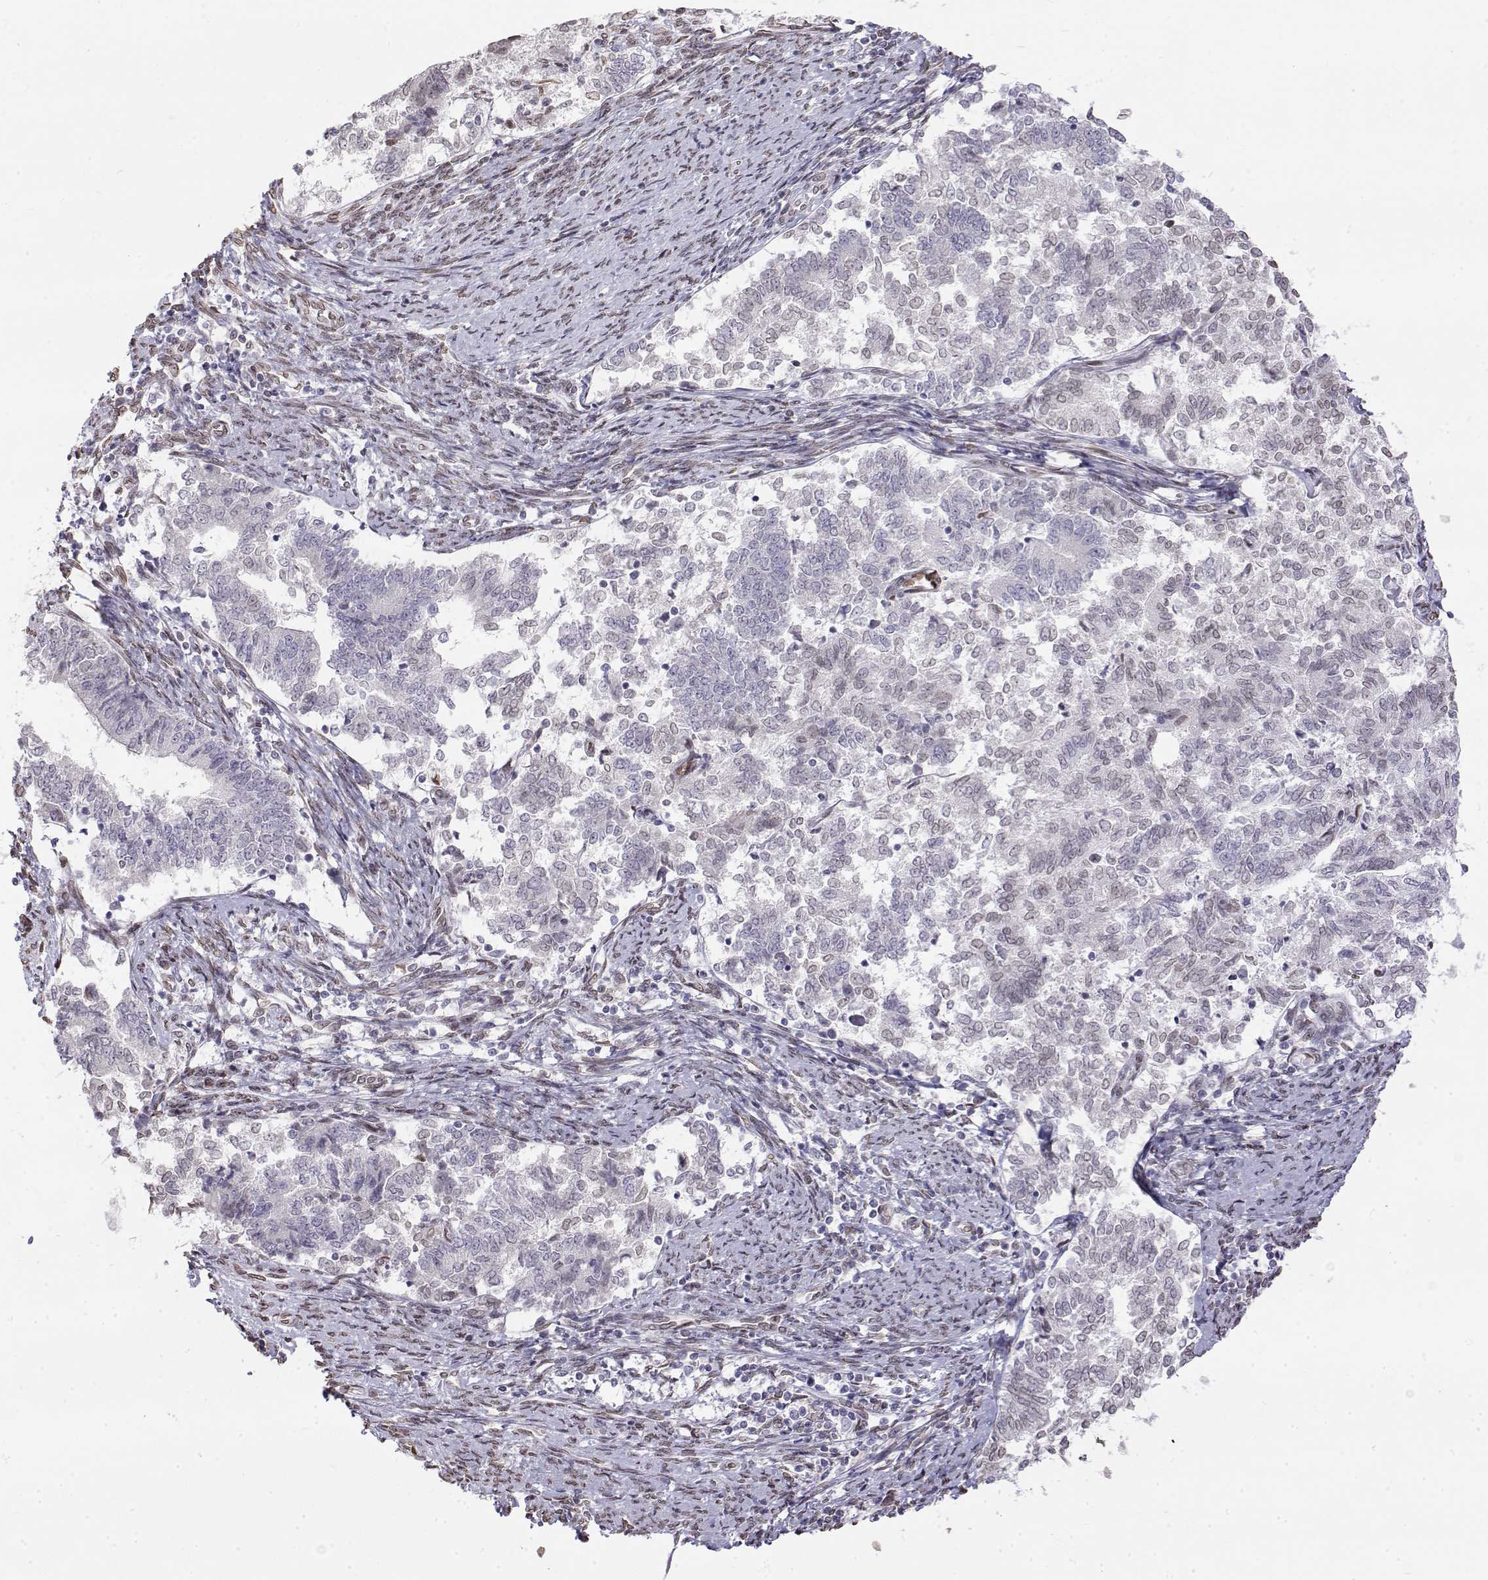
{"staining": {"intensity": "negative", "quantity": "none", "location": "none"}, "tissue": "endometrial cancer", "cell_type": "Tumor cells", "image_type": "cancer", "snomed": [{"axis": "morphology", "description": "Adenocarcinoma, NOS"}, {"axis": "topography", "description": "Endometrium"}], "caption": "This is an IHC micrograph of human endometrial cancer (adenocarcinoma). There is no positivity in tumor cells.", "gene": "ZNF532", "patient": {"sex": "female", "age": 65}}